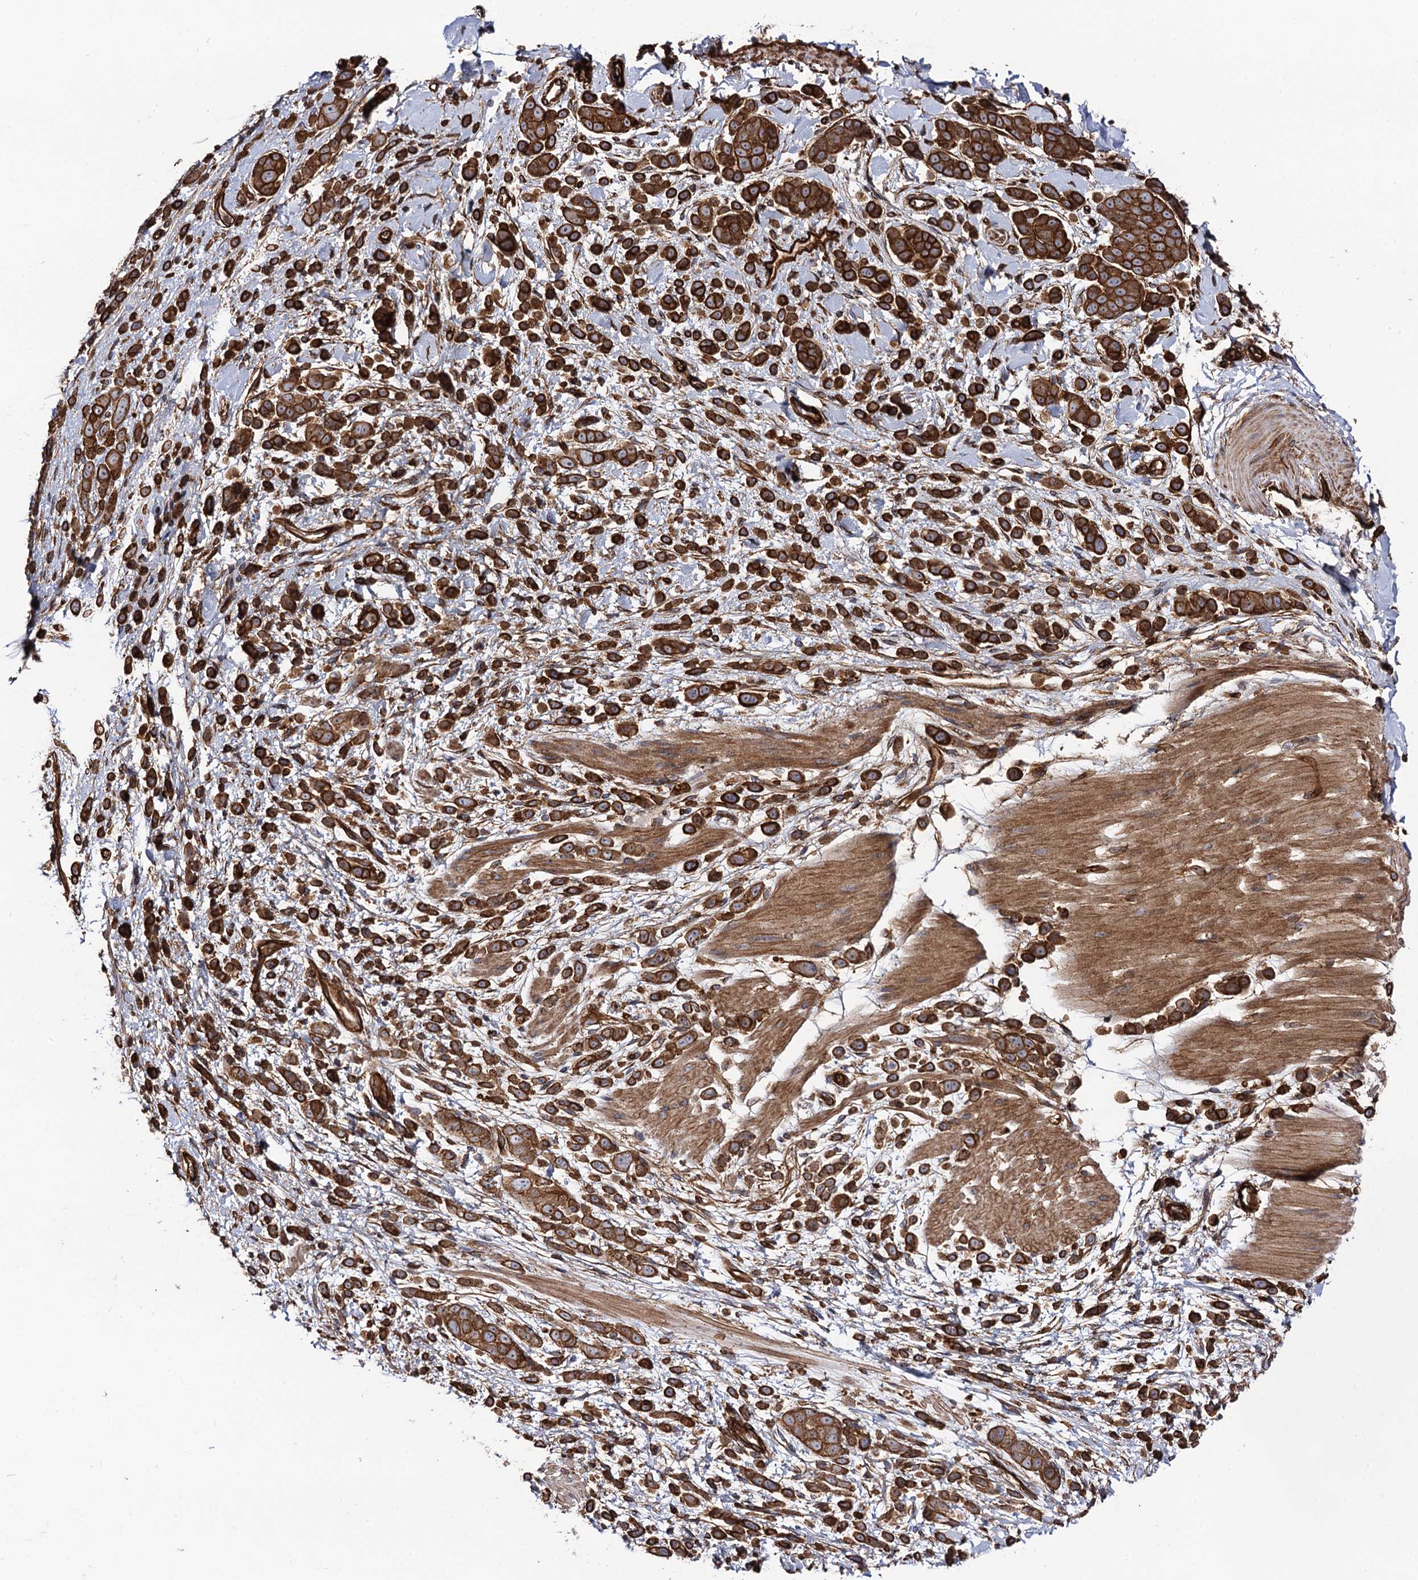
{"staining": {"intensity": "strong", "quantity": ">75%", "location": "cytoplasmic/membranous"}, "tissue": "pancreatic cancer", "cell_type": "Tumor cells", "image_type": "cancer", "snomed": [{"axis": "morphology", "description": "Normal tissue, NOS"}, {"axis": "morphology", "description": "Adenocarcinoma, NOS"}, {"axis": "topography", "description": "Pancreas"}], "caption": "IHC staining of pancreatic adenocarcinoma, which demonstrates high levels of strong cytoplasmic/membranous staining in about >75% of tumor cells indicating strong cytoplasmic/membranous protein expression. The staining was performed using DAB (brown) for protein detection and nuclei were counterstained in hematoxylin (blue).", "gene": "CIP2A", "patient": {"sex": "female", "age": 64}}